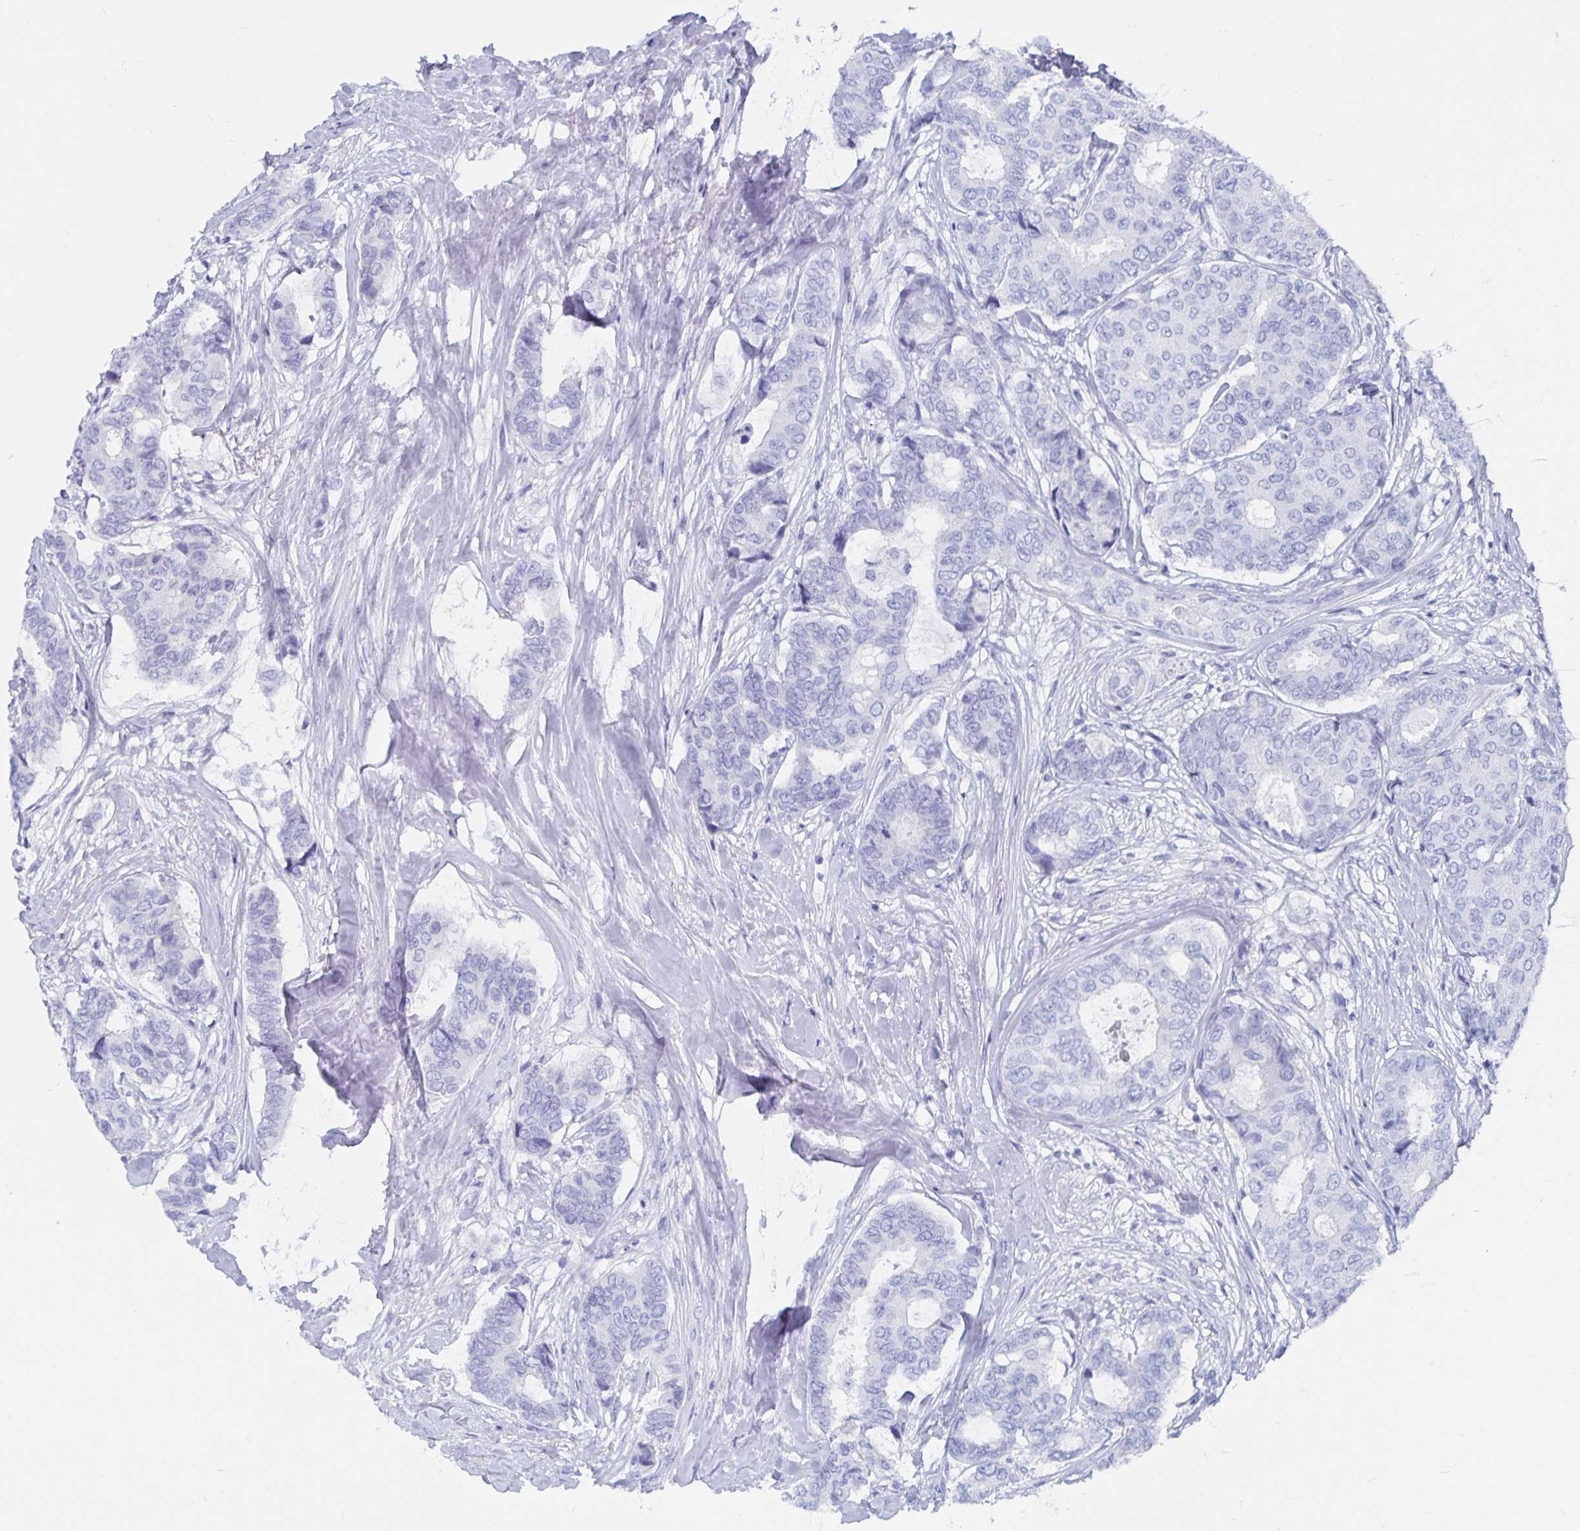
{"staining": {"intensity": "negative", "quantity": "none", "location": "none"}, "tissue": "breast cancer", "cell_type": "Tumor cells", "image_type": "cancer", "snomed": [{"axis": "morphology", "description": "Duct carcinoma"}, {"axis": "topography", "description": "Breast"}], "caption": "Tumor cells show no significant expression in invasive ductal carcinoma (breast). Nuclei are stained in blue.", "gene": "CFAP69", "patient": {"sex": "female", "age": 75}}